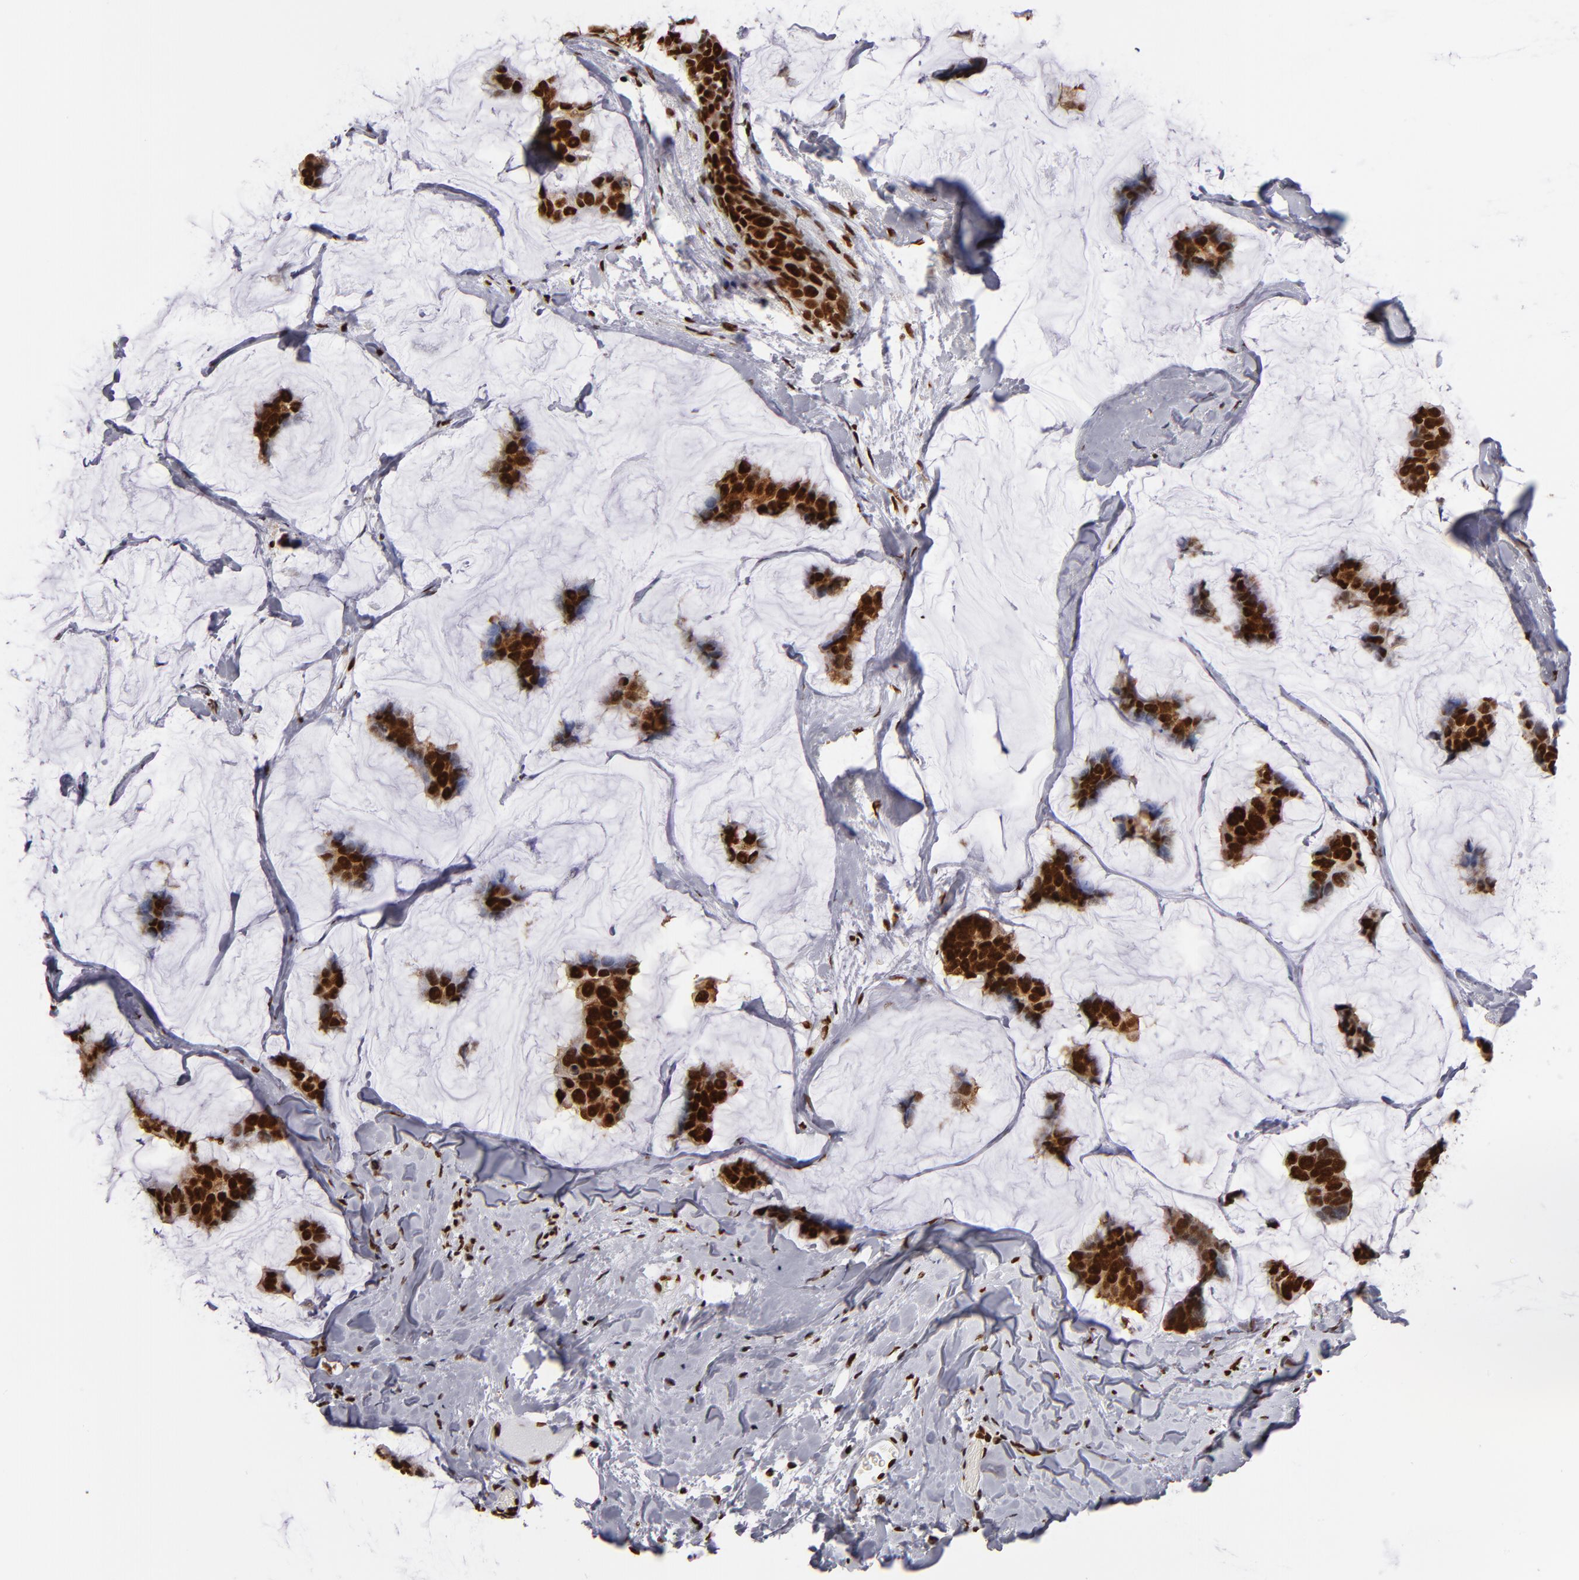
{"staining": {"intensity": "strong", "quantity": ">75%", "location": "nuclear"}, "tissue": "breast cancer", "cell_type": "Tumor cells", "image_type": "cancer", "snomed": [{"axis": "morphology", "description": "Normal tissue, NOS"}, {"axis": "morphology", "description": "Duct carcinoma"}, {"axis": "topography", "description": "Breast"}], "caption": "Immunohistochemistry (DAB) staining of breast cancer (invasive ductal carcinoma) exhibits strong nuclear protein staining in approximately >75% of tumor cells.", "gene": "MRE11", "patient": {"sex": "female", "age": 50}}